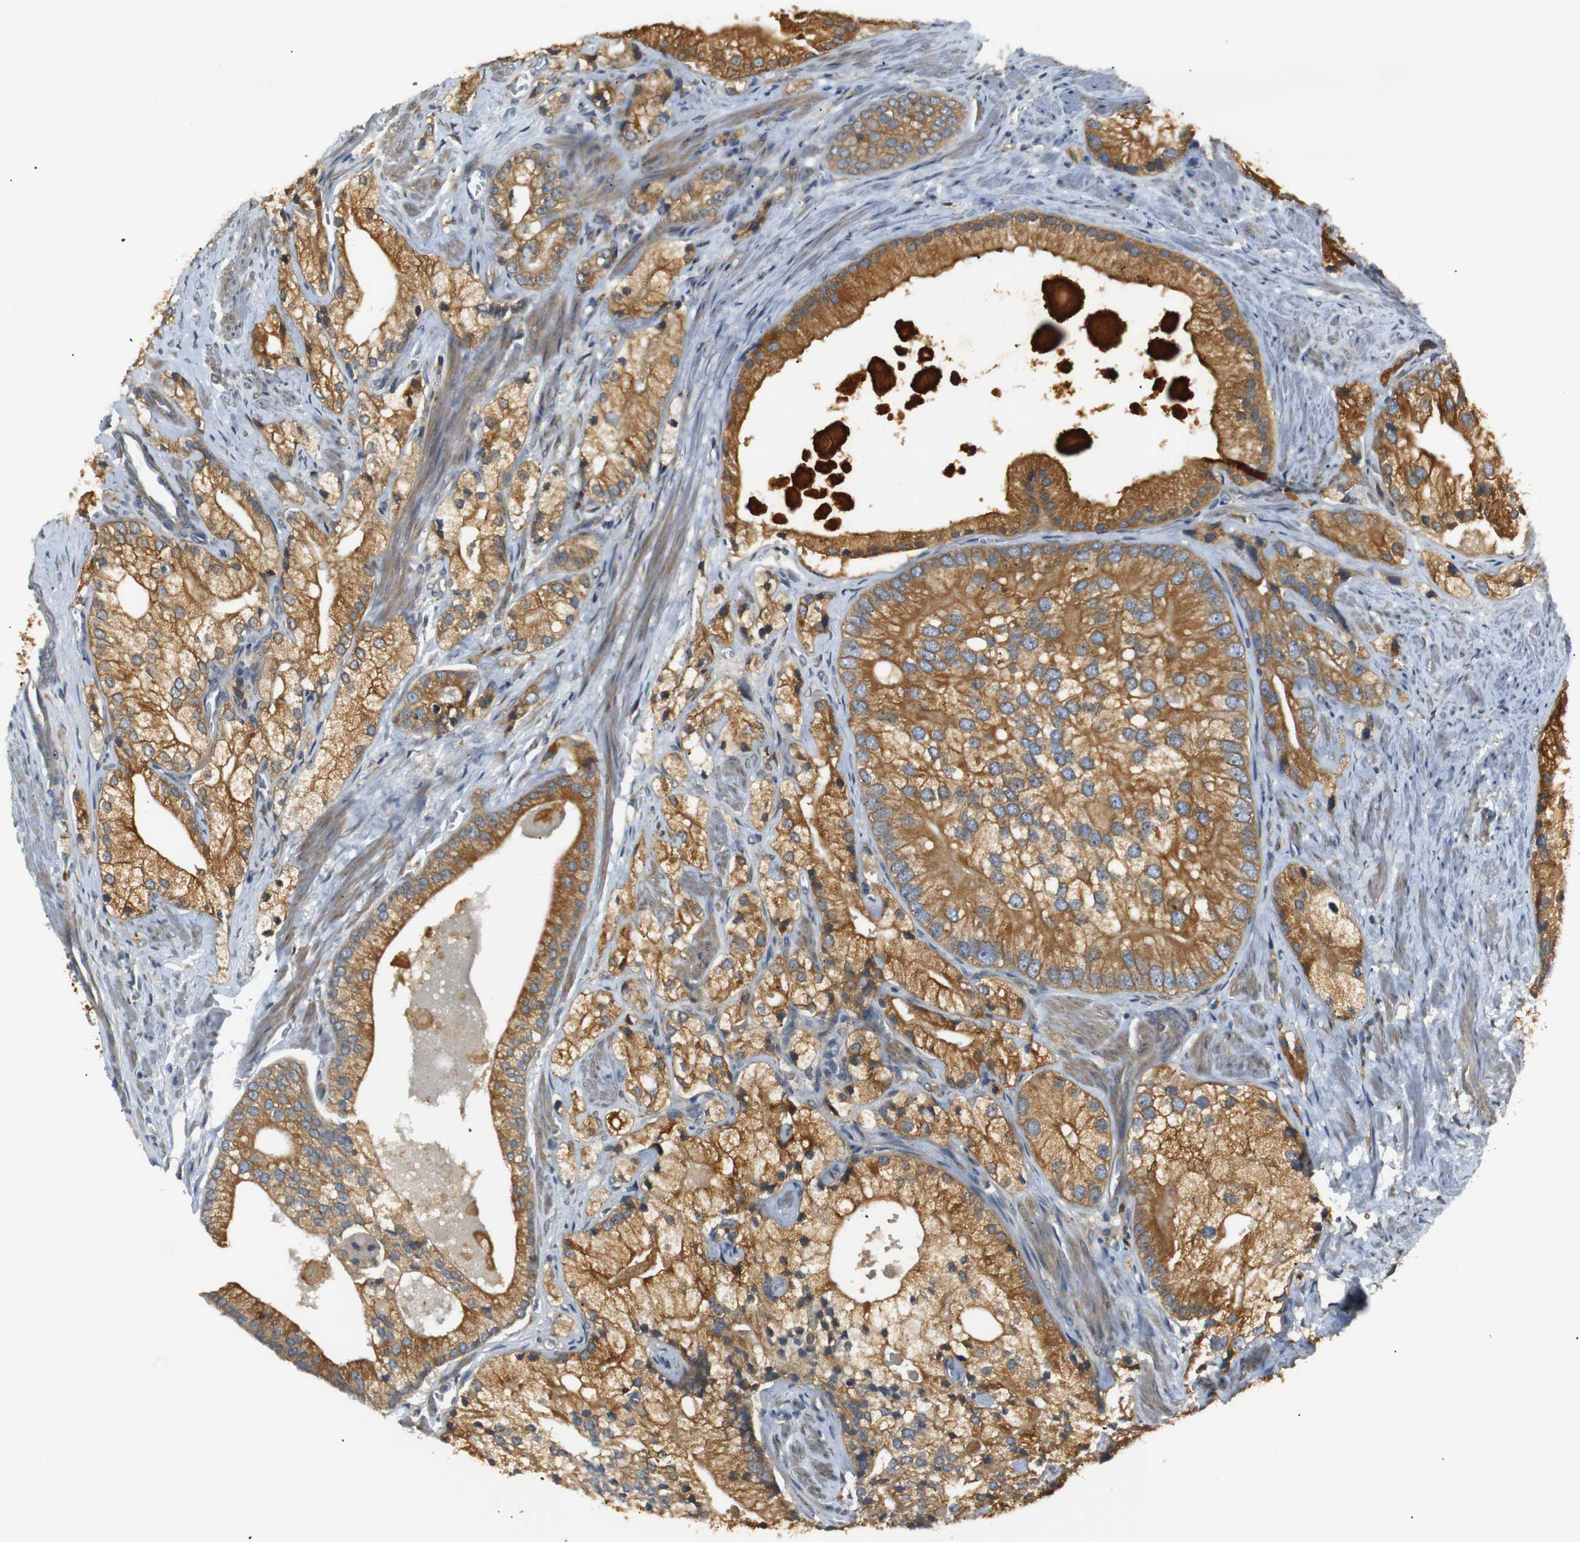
{"staining": {"intensity": "moderate", "quantity": ">75%", "location": "cytoplasmic/membranous"}, "tissue": "prostate cancer", "cell_type": "Tumor cells", "image_type": "cancer", "snomed": [{"axis": "morphology", "description": "Adenocarcinoma, Low grade"}, {"axis": "topography", "description": "Prostate"}], "caption": "The image displays staining of prostate cancer (low-grade adenocarcinoma), revealing moderate cytoplasmic/membranous protein expression (brown color) within tumor cells. (DAB (3,3'-diaminobenzidine) = brown stain, brightfield microscopy at high magnification).", "gene": "TMED2", "patient": {"sex": "male", "age": 69}}